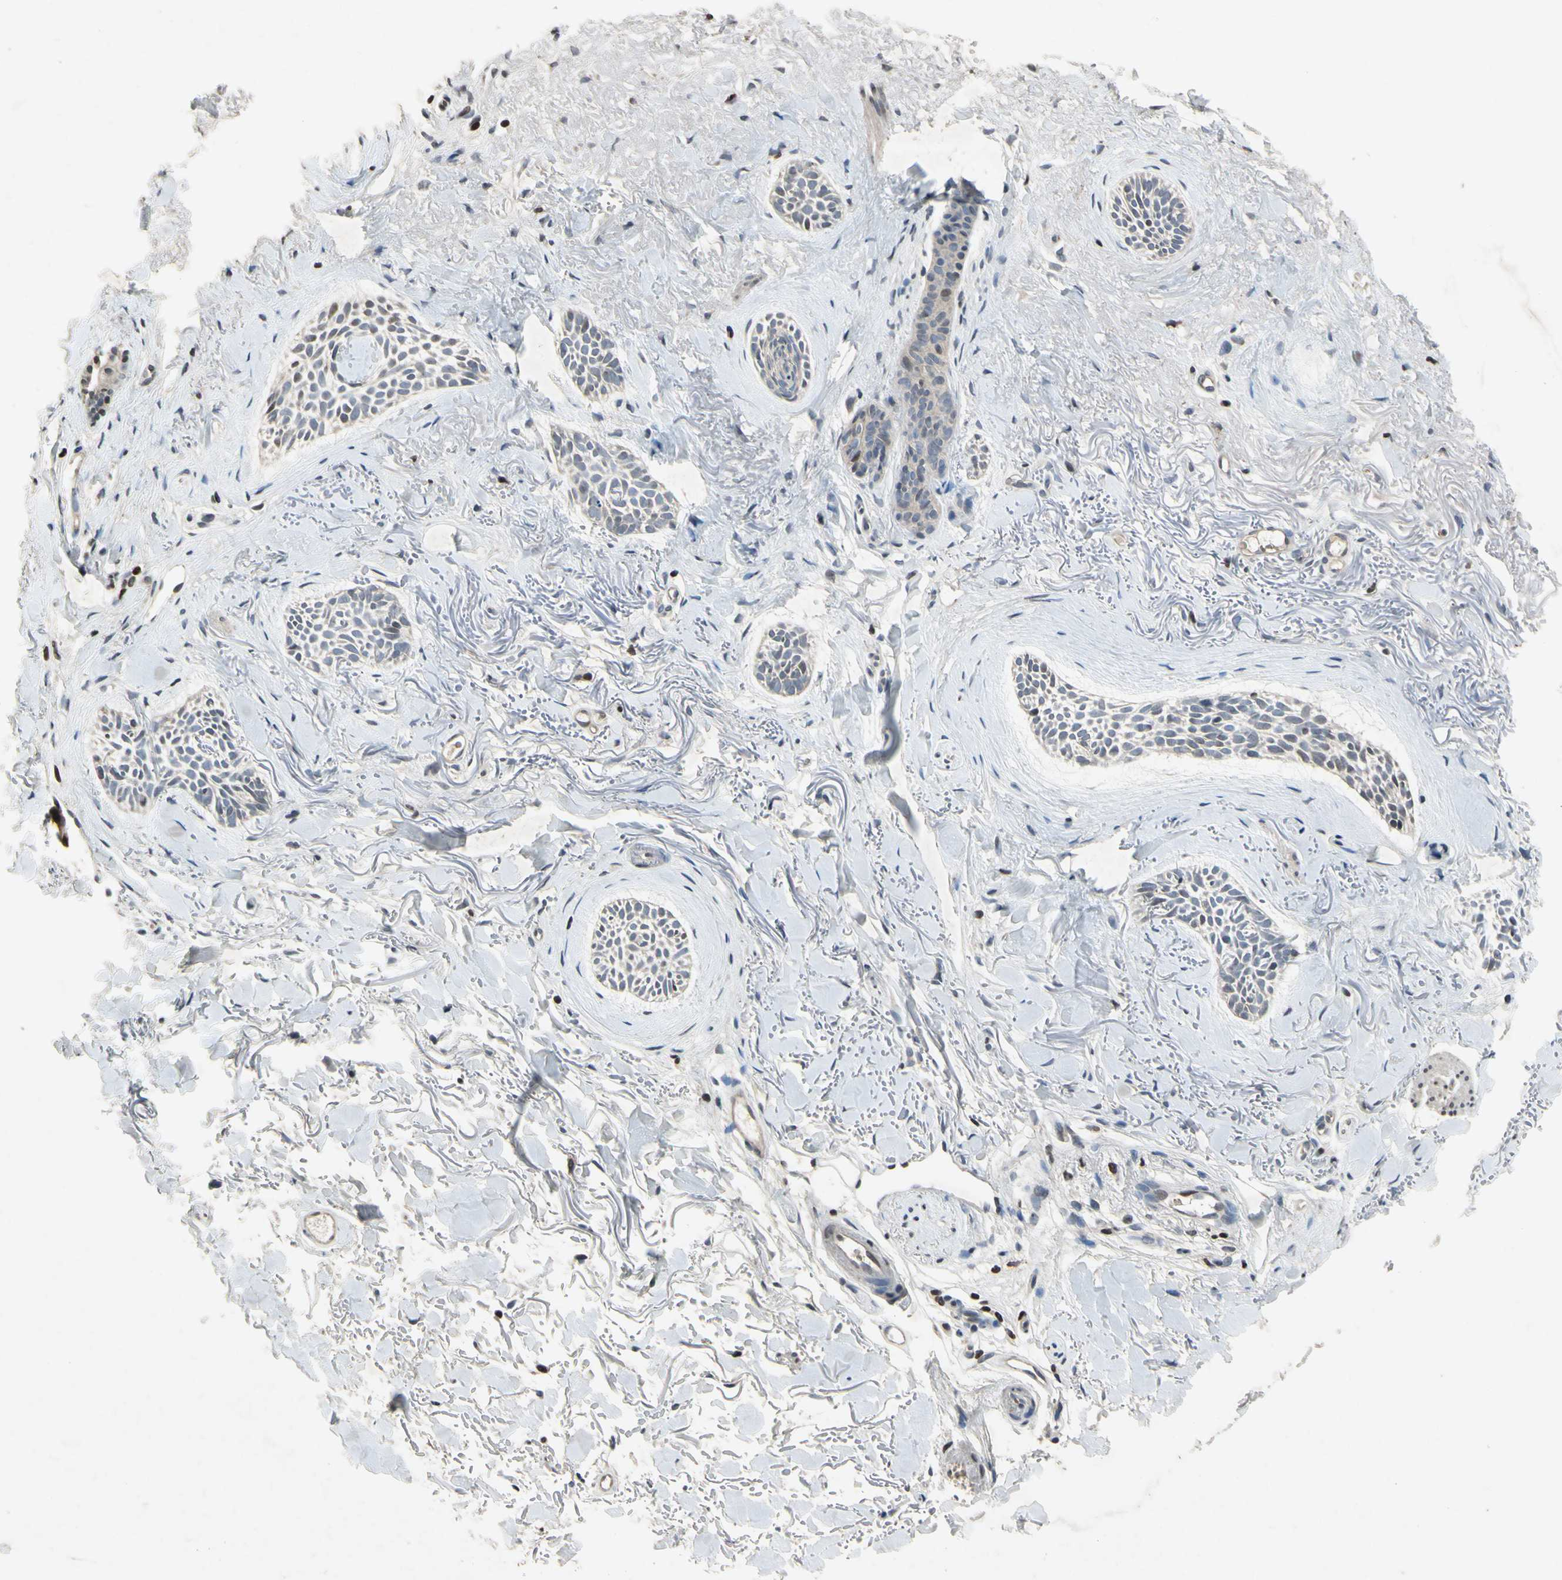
{"staining": {"intensity": "weak", "quantity": "<25%", "location": "nuclear"}, "tissue": "skin cancer", "cell_type": "Tumor cells", "image_type": "cancer", "snomed": [{"axis": "morphology", "description": "Normal tissue, NOS"}, {"axis": "morphology", "description": "Basal cell carcinoma"}, {"axis": "topography", "description": "Skin"}], "caption": "High magnification brightfield microscopy of basal cell carcinoma (skin) stained with DAB (3,3'-diaminobenzidine) (brown) and counterstained with hematoxylin (blue): tumor cells show no significant expression.", "gene": "ARG1", "patient": {"sex": "female", "age": 84}}